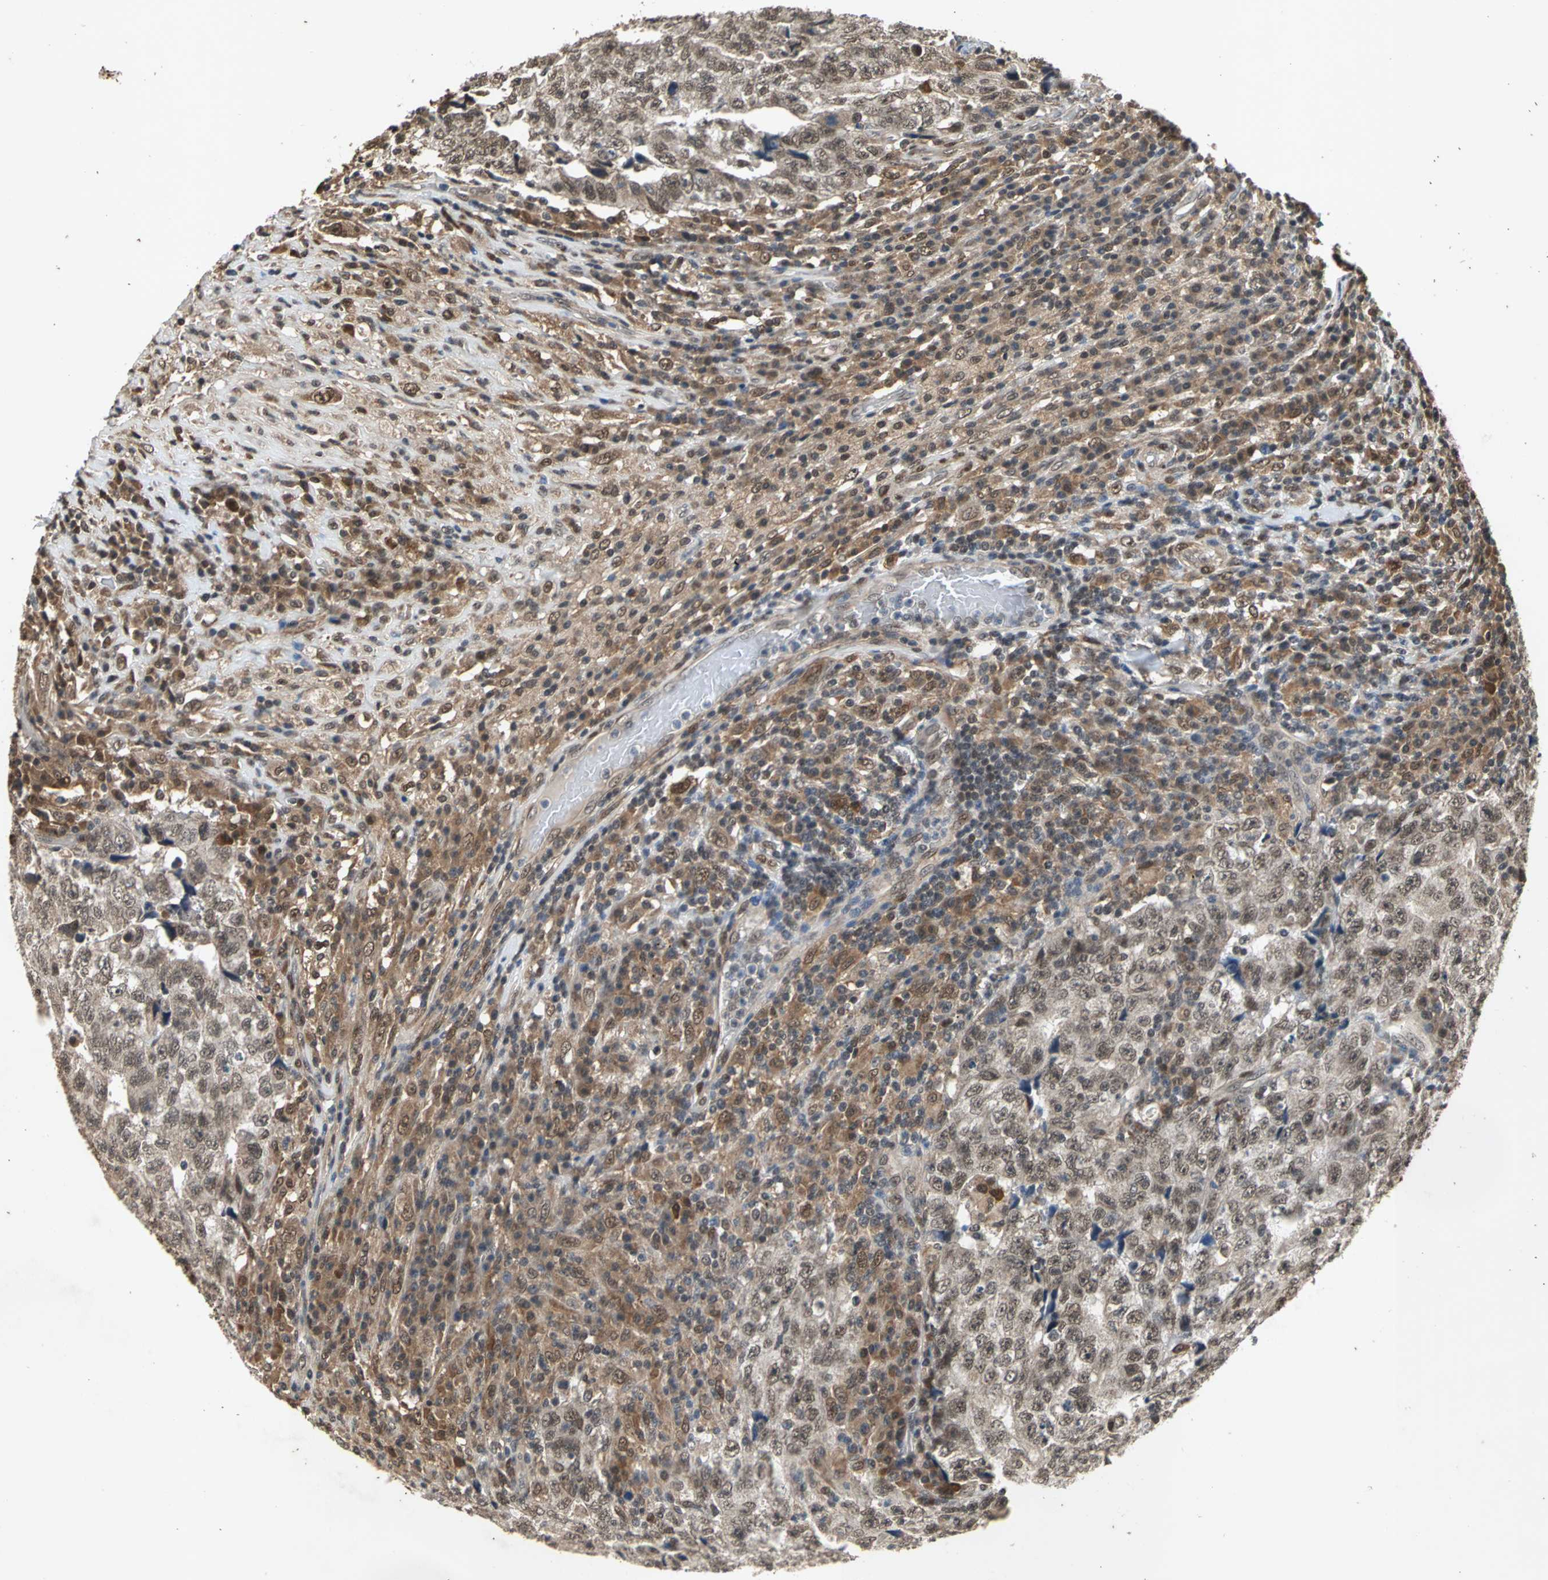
{"staining": {"intensity": "moderate", "quantity": "25%-75%", "location": "cytoplasmic/membranous"}, "tissue": "testis cancer", "cell_type": "Tumor cells", "image_type": "cancer", "snomed": [{"axis": "morphology", "description": "Necrosis, NOS"}, {"axis": "morphology", "description": "Carcinoma, Embryonal, NOS"}, {"axis": "topography", "description": "Testis"}], "caption": "Protein expression analysis of human testis embryonal carcinoma reveals moderate cytoplasmic/membranous positivity in approximately 25%-75% of tumor cells.", "gene": "NOTCH3", "patient": {"sex": "male", "age": 19}}